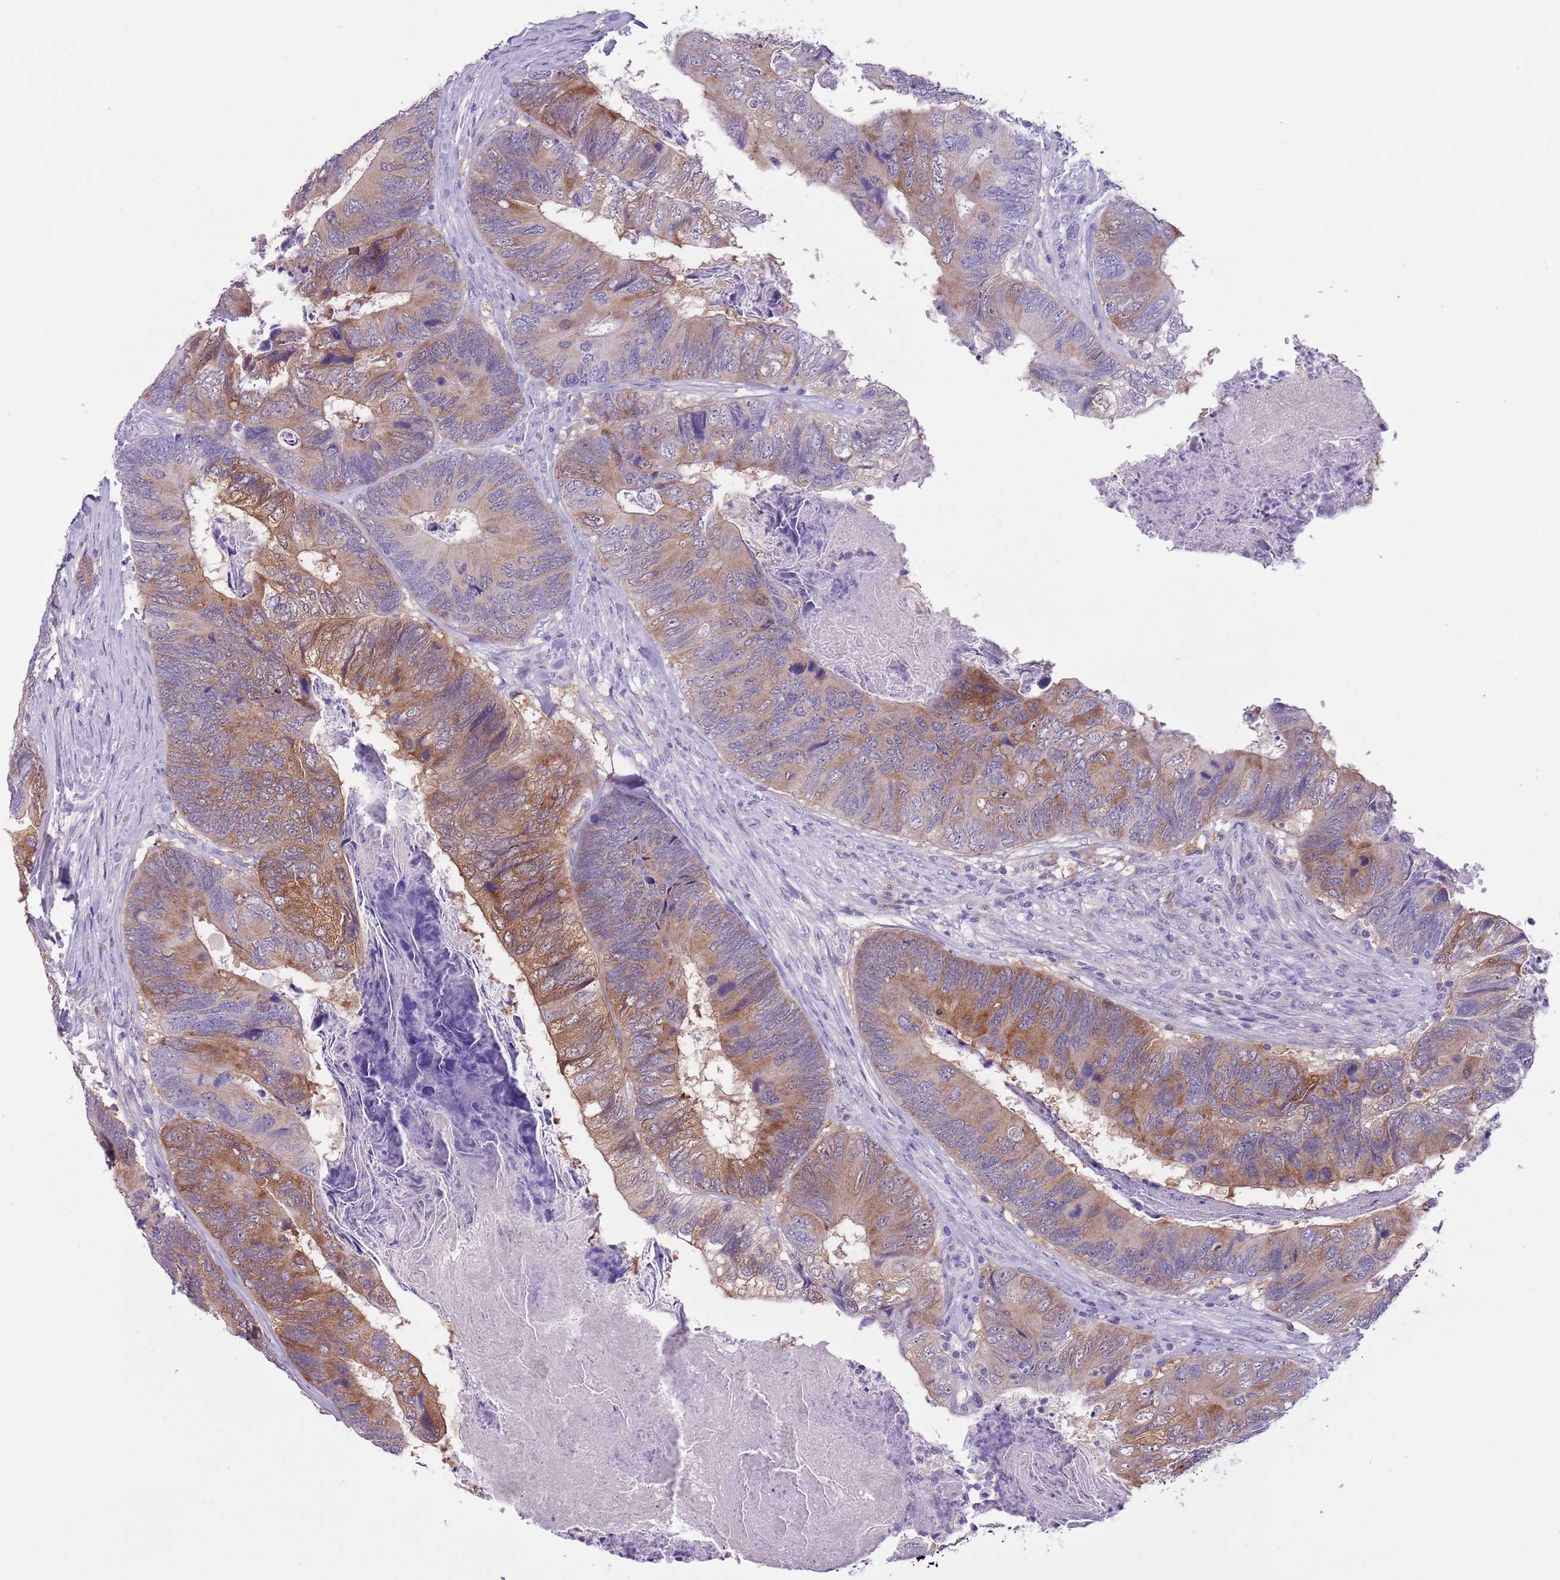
{"staining": {"intensity": "moderate", "quantity": "25%-75%", "location": "cytoplasmic/membranous"}, "tissue": "colorectal cancer", "cell_type": "Tumor cells", "image_type": "cancer", "snomed": [{"axis": "morphology", "description": "Adenocarcinoma, NOS"}, {"axis": "topography", "description": "Colon"}], "caption": "Tumor cells show moderate cytoplasmic/membranous expression in approximately 25%-75% of cells in colorectal adenocarcinoma. (DAB = brown stain, brightfield microscopy at high magnification).", "gene": "PFKFB2", "patient": {"sex": "female", "age": 67}}